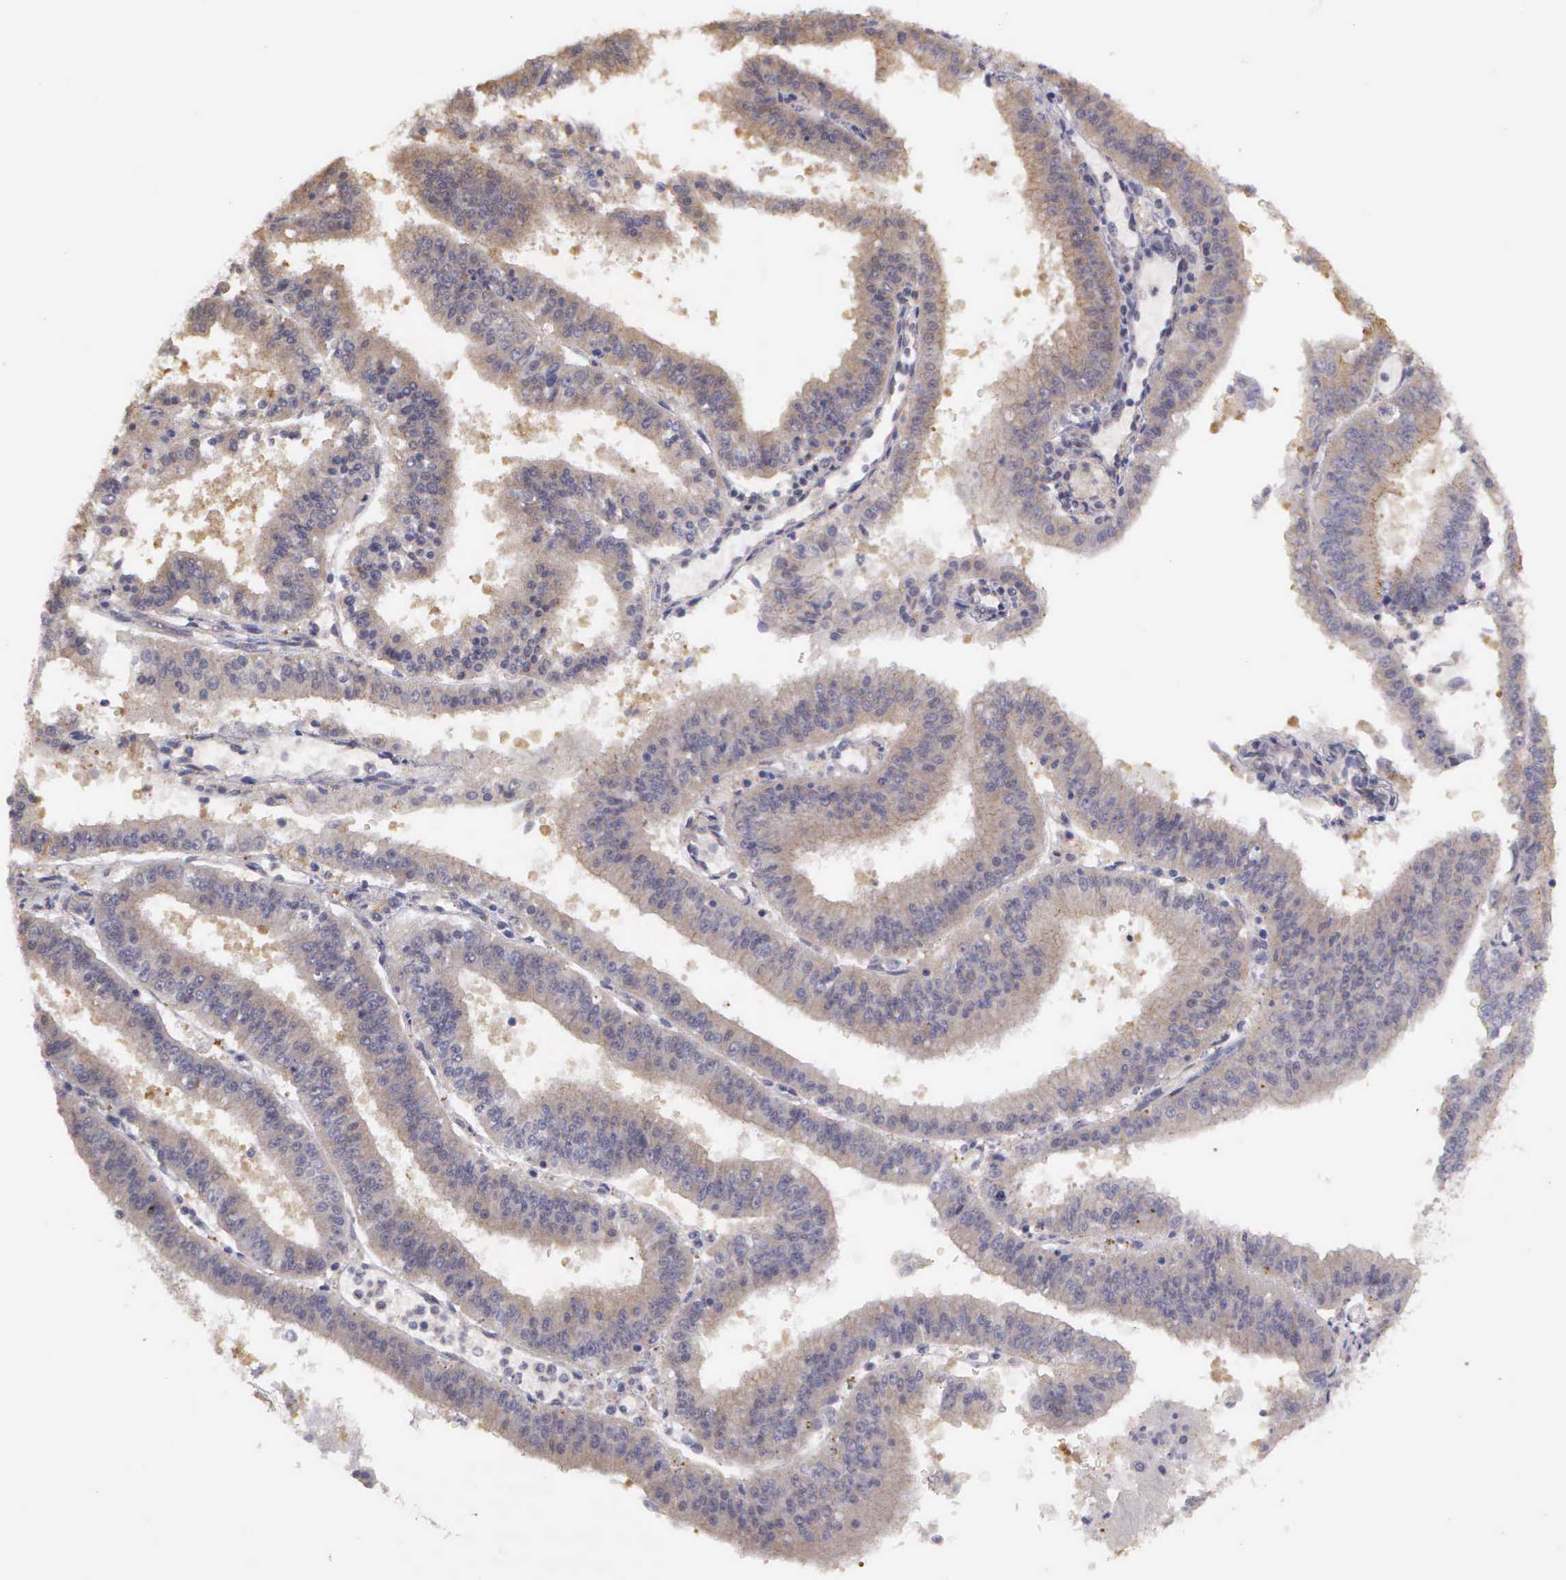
{"staining": {"intensity": "moderate", "quantity": ">75%", "location": "cytoplasmic/membranous"}, "tissue": "endometrial cancer", "cell_type": "Tumor cells", "image_type": "cancer", "snomed": [{"axis": "morphology", "description": "Adenocarcinoma, NOS"}, {"axis": "topography", "description": "Endometrium"}], "caption": "About >75% of tumor cells in adenocarcinoma (endometrial) display moderate cytoplasmic/membranous protein expression as visualized by brown immunohistochemical staining.", "gene": "EIF5", "patient": {"sex": "female", "age": 66}}